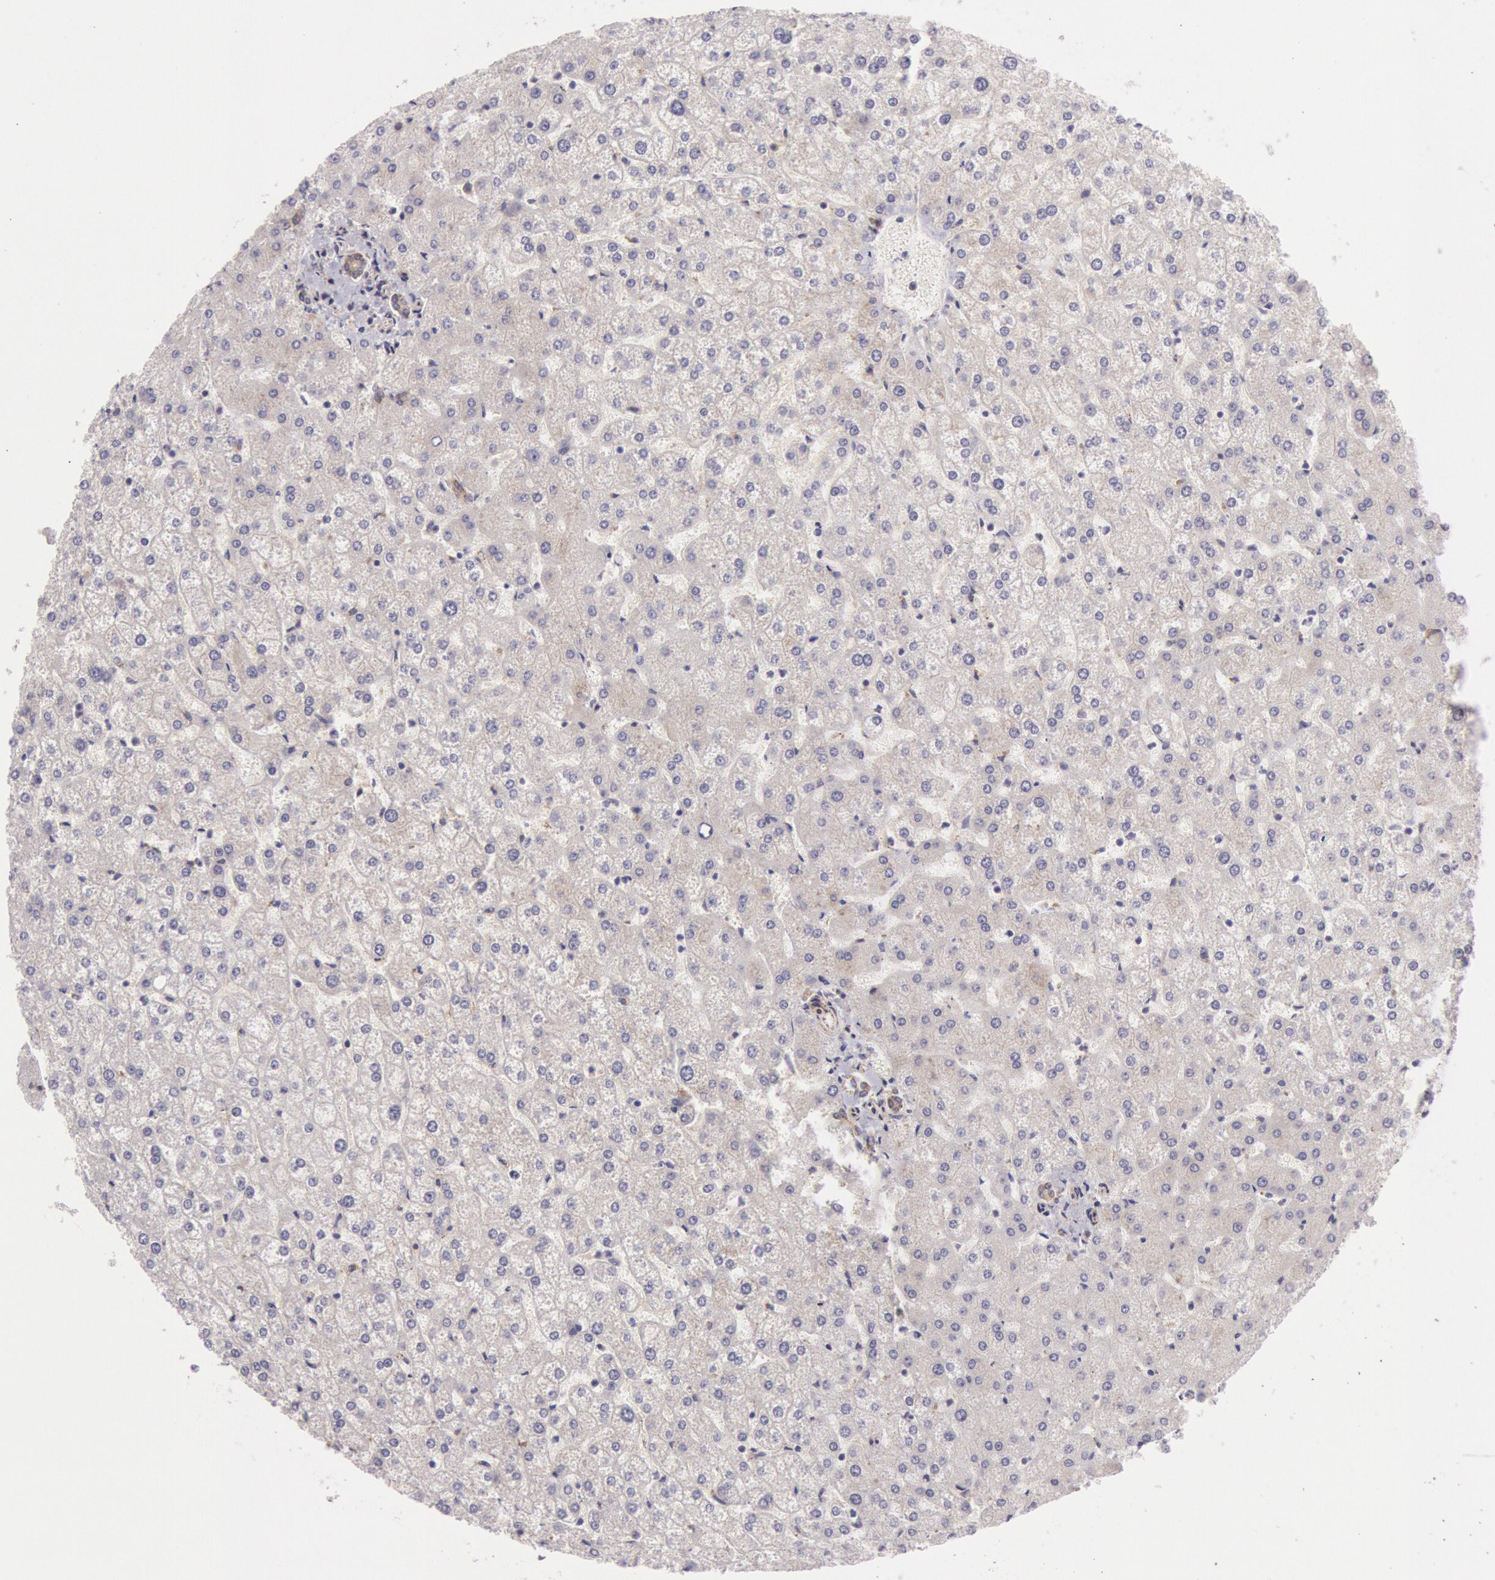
{"staining": {"intensity": "weak", "quantity": ">75%", "location": "cytoplasmic/membranous"}, "tissue": "liver", "cell_type": "Cholangiocytes", "image_type": "normal", "snomed": [{"axis": "morphology", "description": "Normal tissue, NOS"}, {"axis": "topography", "description": "Liver"}], "caption": "Immunohistochemical staining of normal liver reveals >75% levels of weak cytoplasmic/membranous protein staining in about >75% of cholangiocytes. Using DAB (brown) and hematoxylin (blue) stains, captured at high magnification using brightfield microscopy.", "gene": "CHUK", "patient": {"sex": "female", "age": 32}}